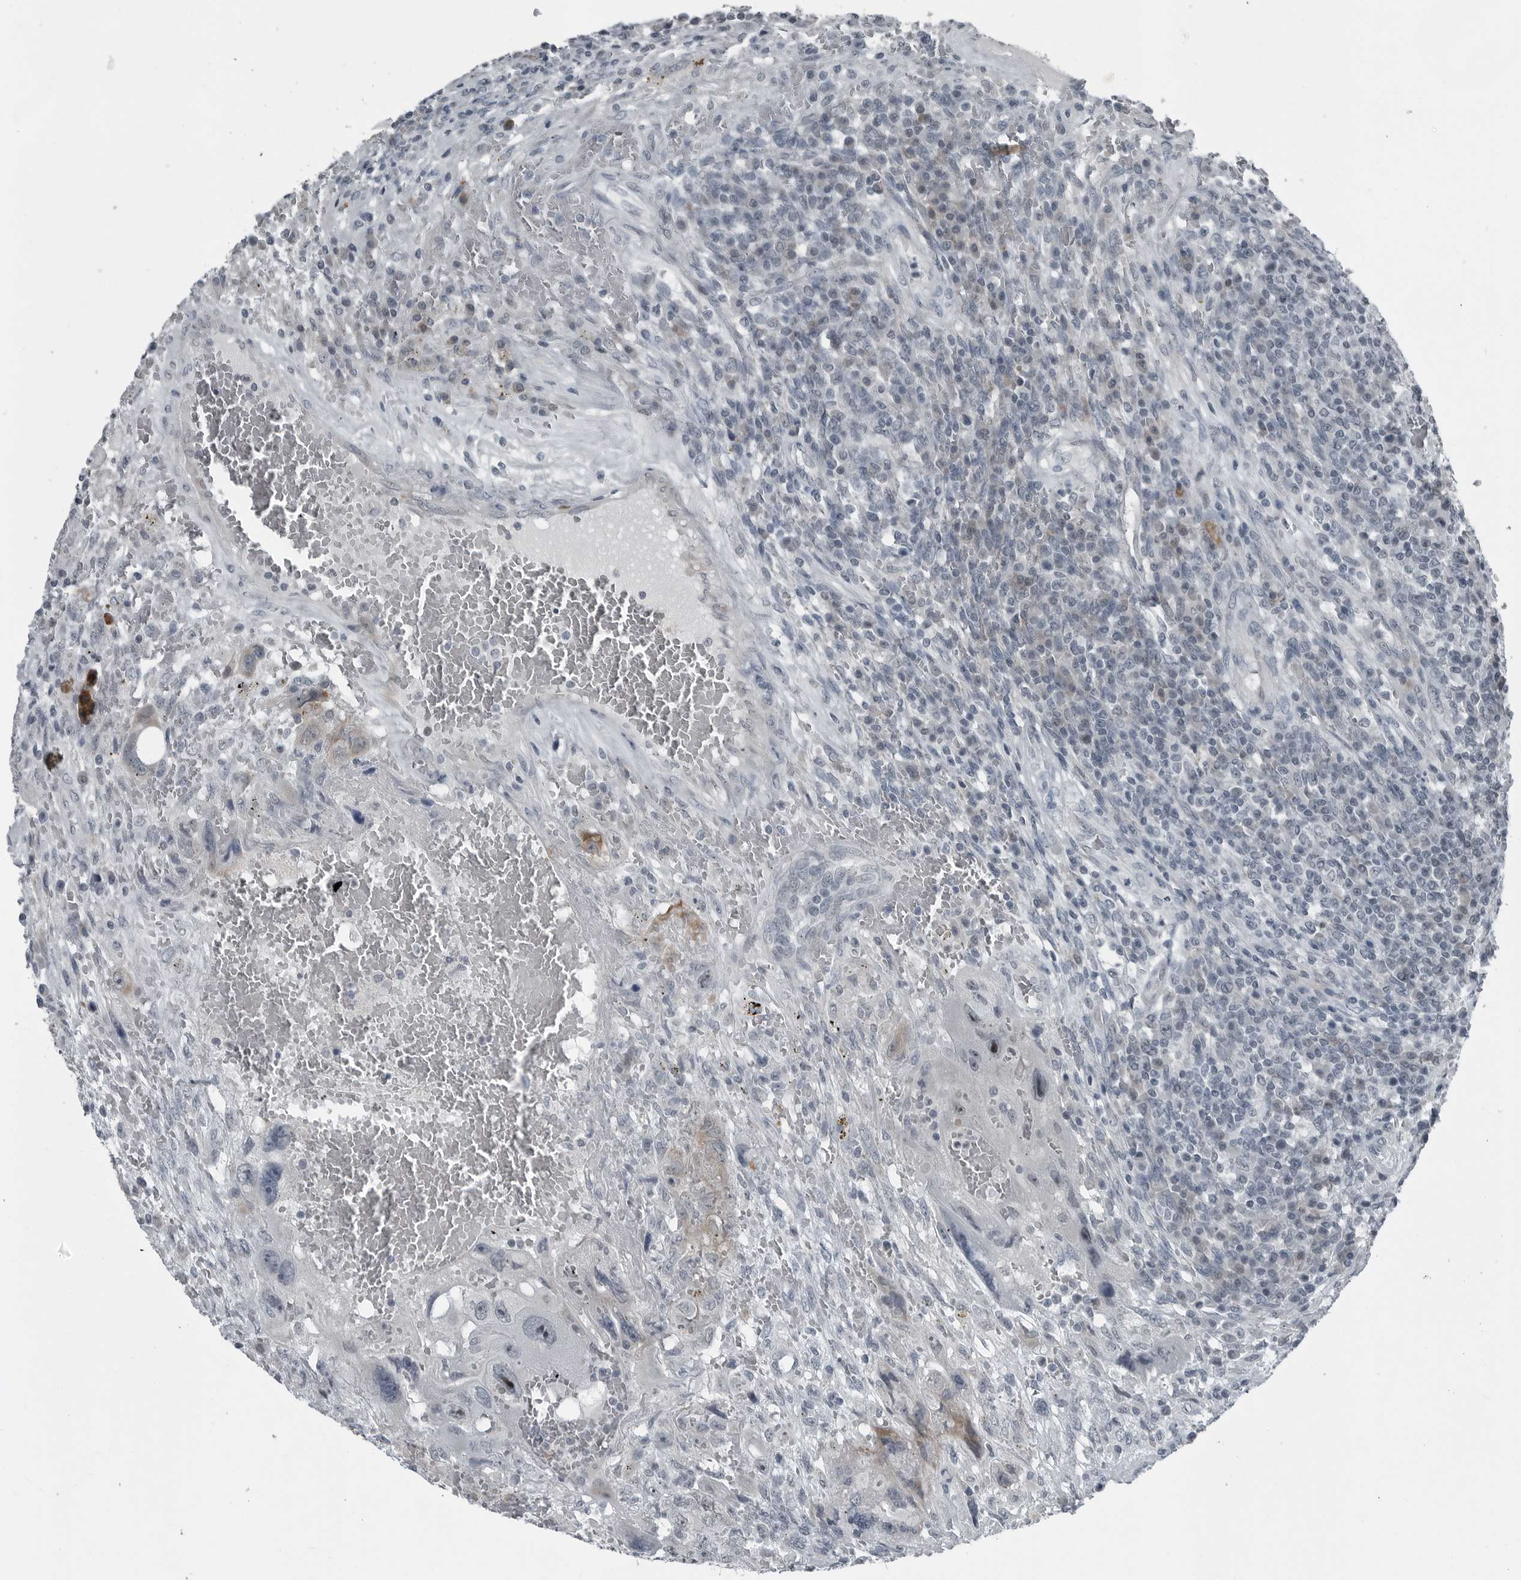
{"staining": {"intensity": "weak", "quantity": "<25%", "location": "cytoplasmic/membranous"}, "tissue": "testis cancer", "cell_type": "Tumor cells", "image_type": "cancer", "snomed": [{"axis": "morphology", "description": "Carcinoma, Embryonal, NOS"}, {"axis": "topography", "description": "Testis"}], "caption": "Protein analysis of testis cancer (embryonal carcinoma) exhibits no significant positivity in tumor cells.", "gene": "DNAAF11", "patient": {"sex": "male", "age": 26}}